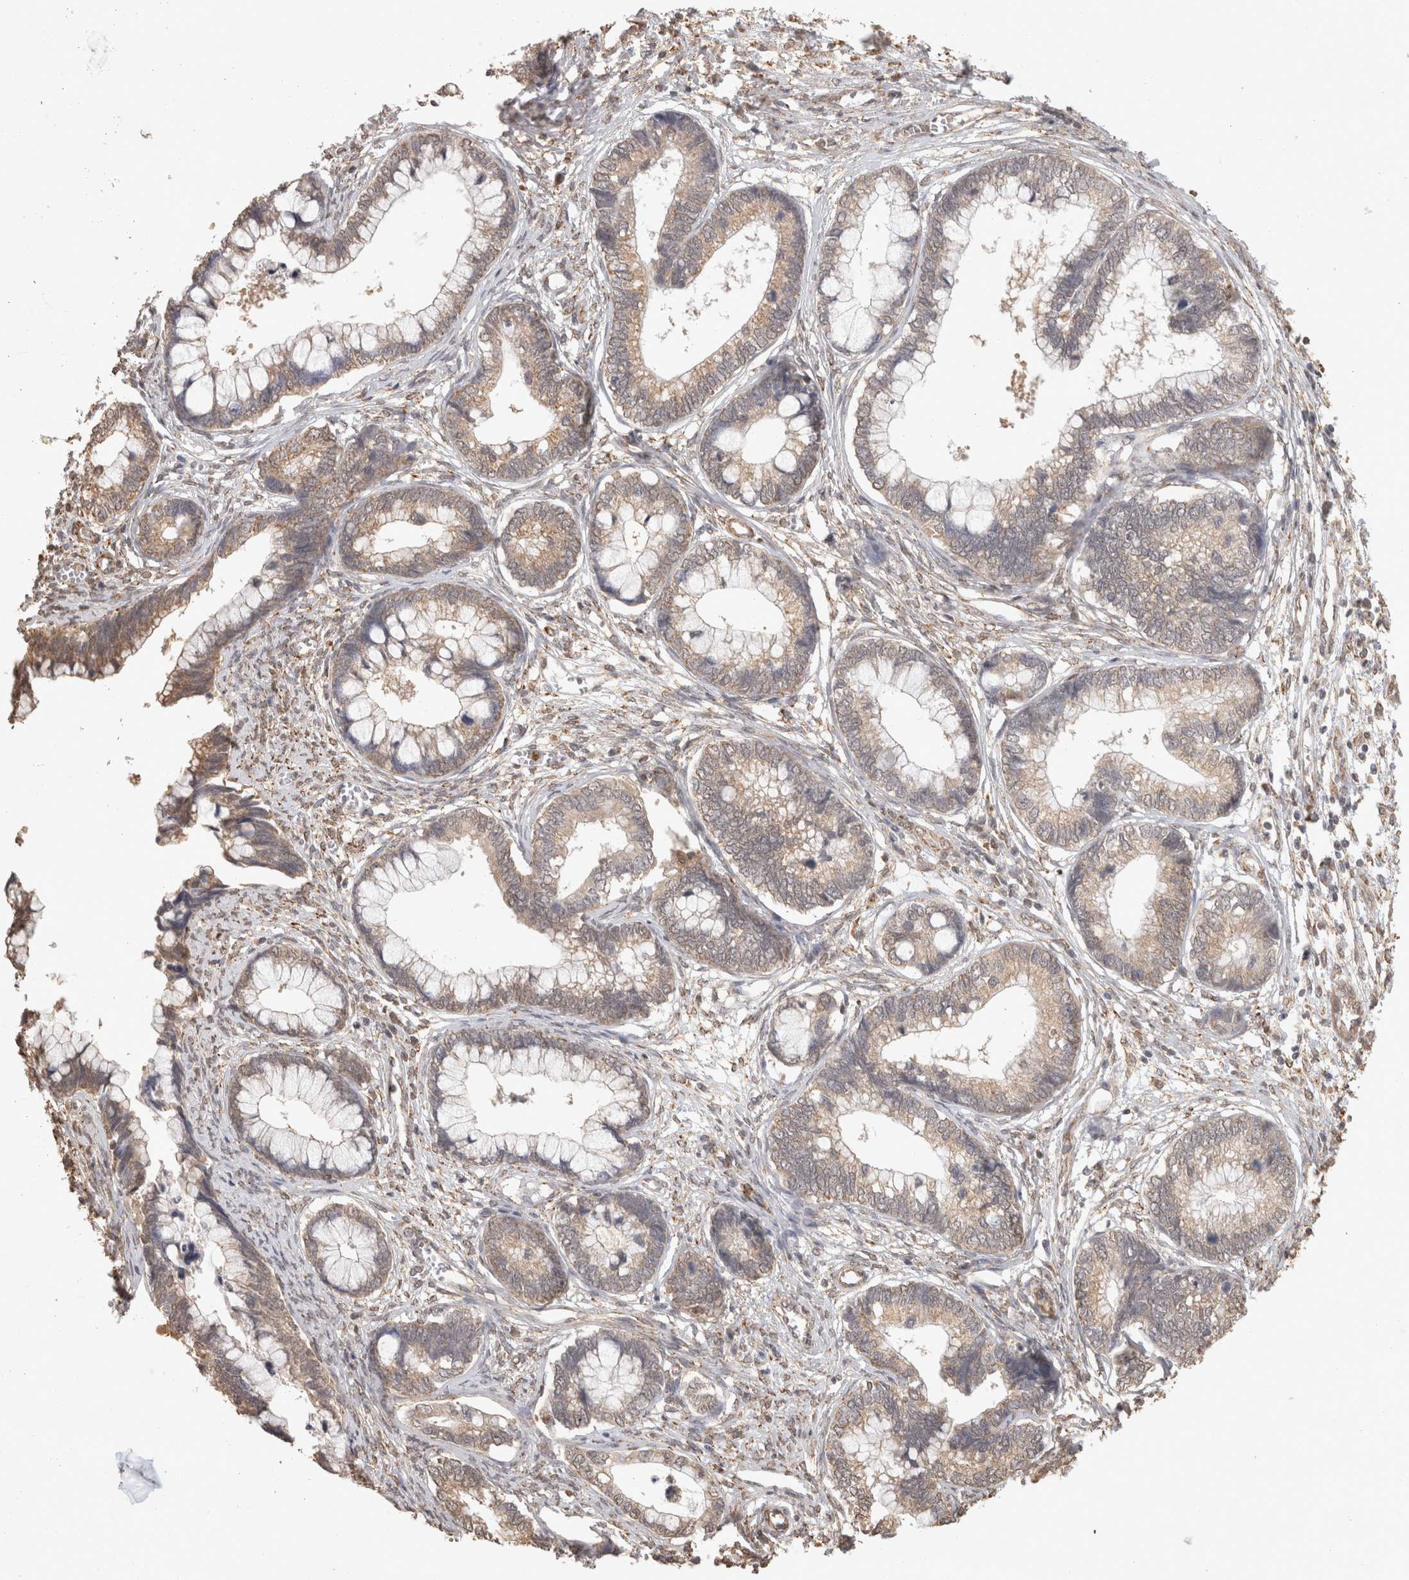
{"staining": {"intensity": "weak", "quantity": ">75%", "location": "cytoplasmic/membranous"}, "tissue": "cervical cancer", "cell_type": "Tumor cells", "image_type": "cancer", "snomed": [{"axis": "morphology", "description": "Adenocarcinoma, NOS"}, {"axis": "topography", "description": "Cervix"}], "caption": "Protein staining of cervical cancer tissue reveals weak cytoplasmic/membranous staining in approximately >75% of tumor cells. (Stains: DAB in brown, nuclei in blue, Microscopy: brightfield microscopy at high magnification).", "gene": "BNIP3L", "patient": {"sex": "female", "age": 44}}